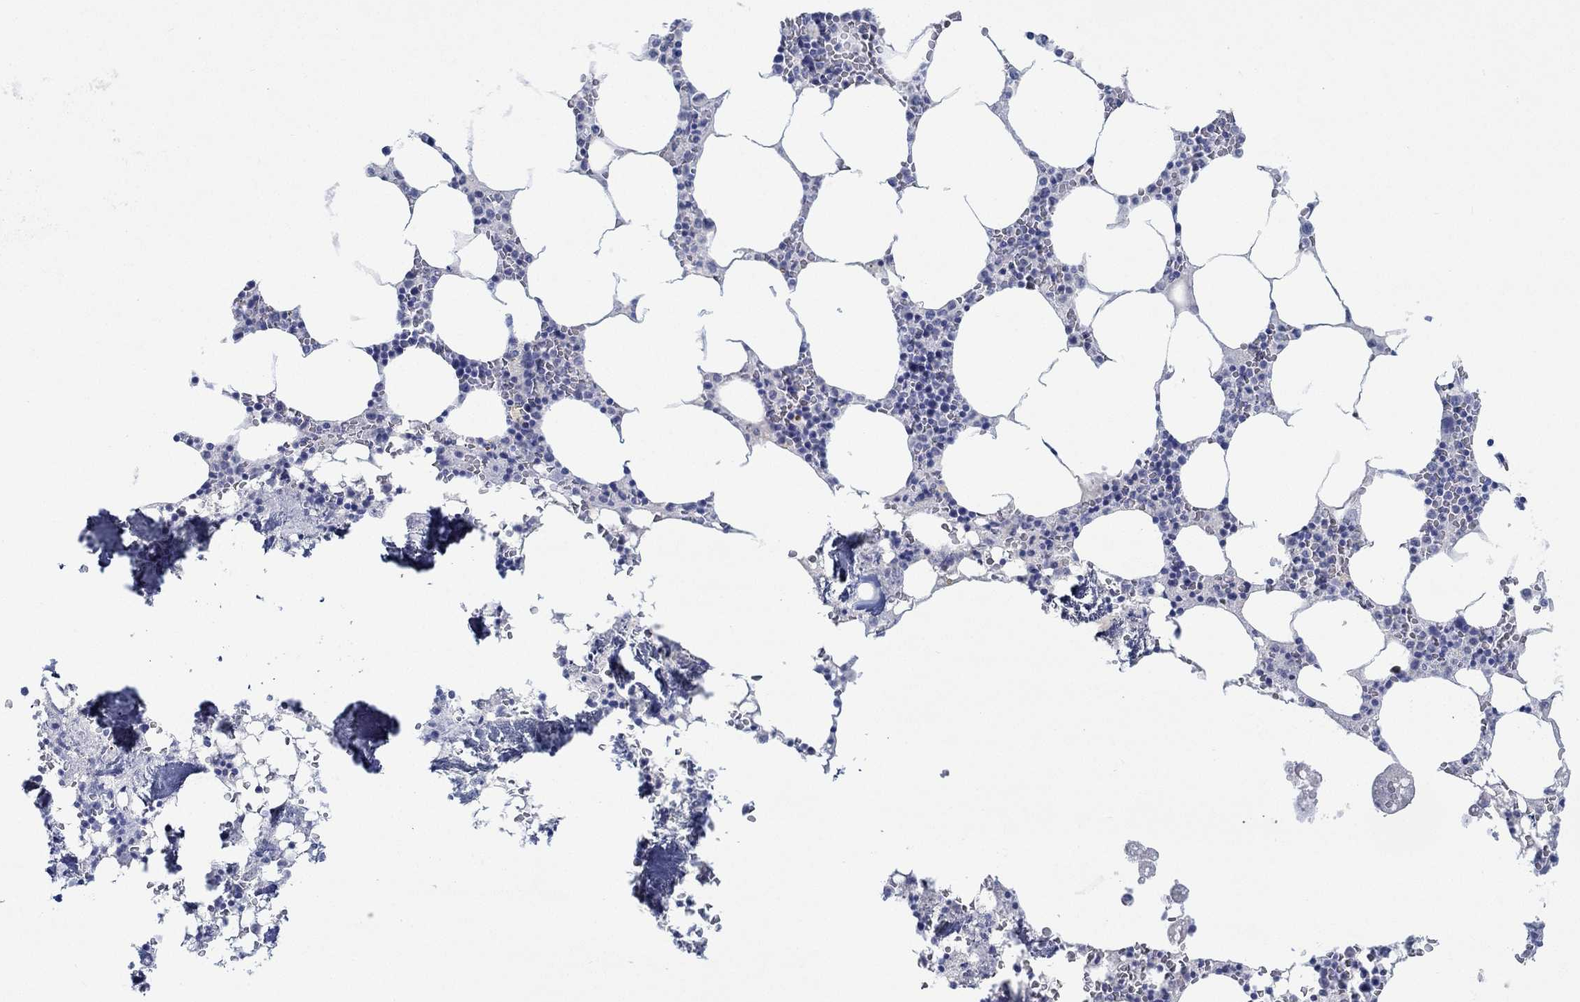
{"staining": {"intensity": "negative", "quantity": "none", "location": "none"}, "tissue": "bone marrow", "cell_type": "Hematopoietic cells", "image_type": "normal", "snomed": [{"axis": "morphology", "description": "Normal tissue, NOS"}, {"axis": "topography", "description": "Bone marrow"}], "caption": "The photomicrograph demonstrates no staining of hematopoietic cells in unremarkable bone marrow.", "gene": "PAX9", "patient": {"sex": "female", "age": 64}}